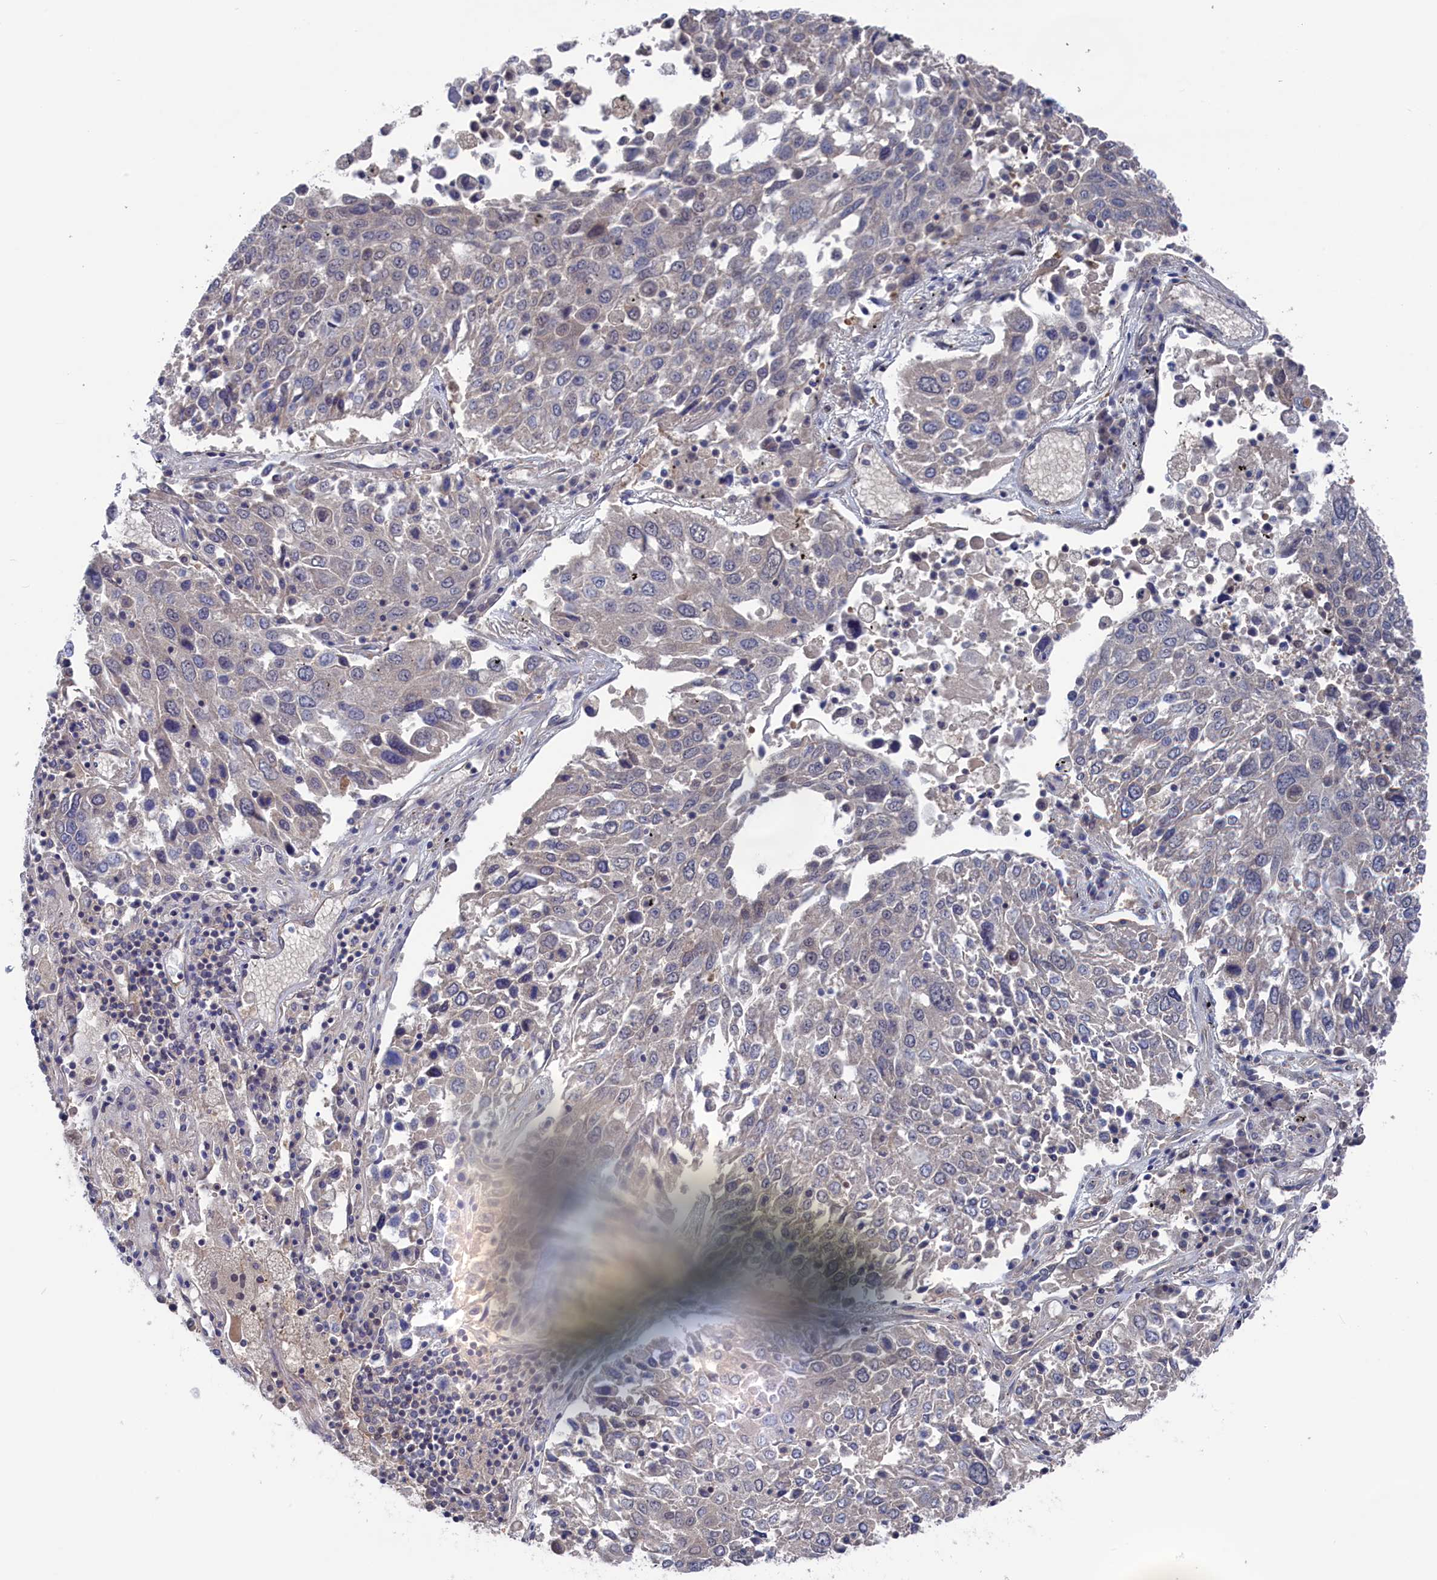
{"staining": {"intensity": "negative", "quantity": "none", "location": "none"}, "tissue": "lung cancer", "cell_type": "Tumor cells", "image_type": "cancer", "snomed": [{"axis": "morphology", "description": "Squamous cell carcinoma, NOS"}, {"axis": "topography", "description": "Lung"}], "caption": "Human lung squamous cell carcinoma stained for a protein using immunohistochemistry (IHC) demonstrates no expression in tumor cells.", "gene": "NUTF2", "patient": {"sex": "male", "age": 65}}